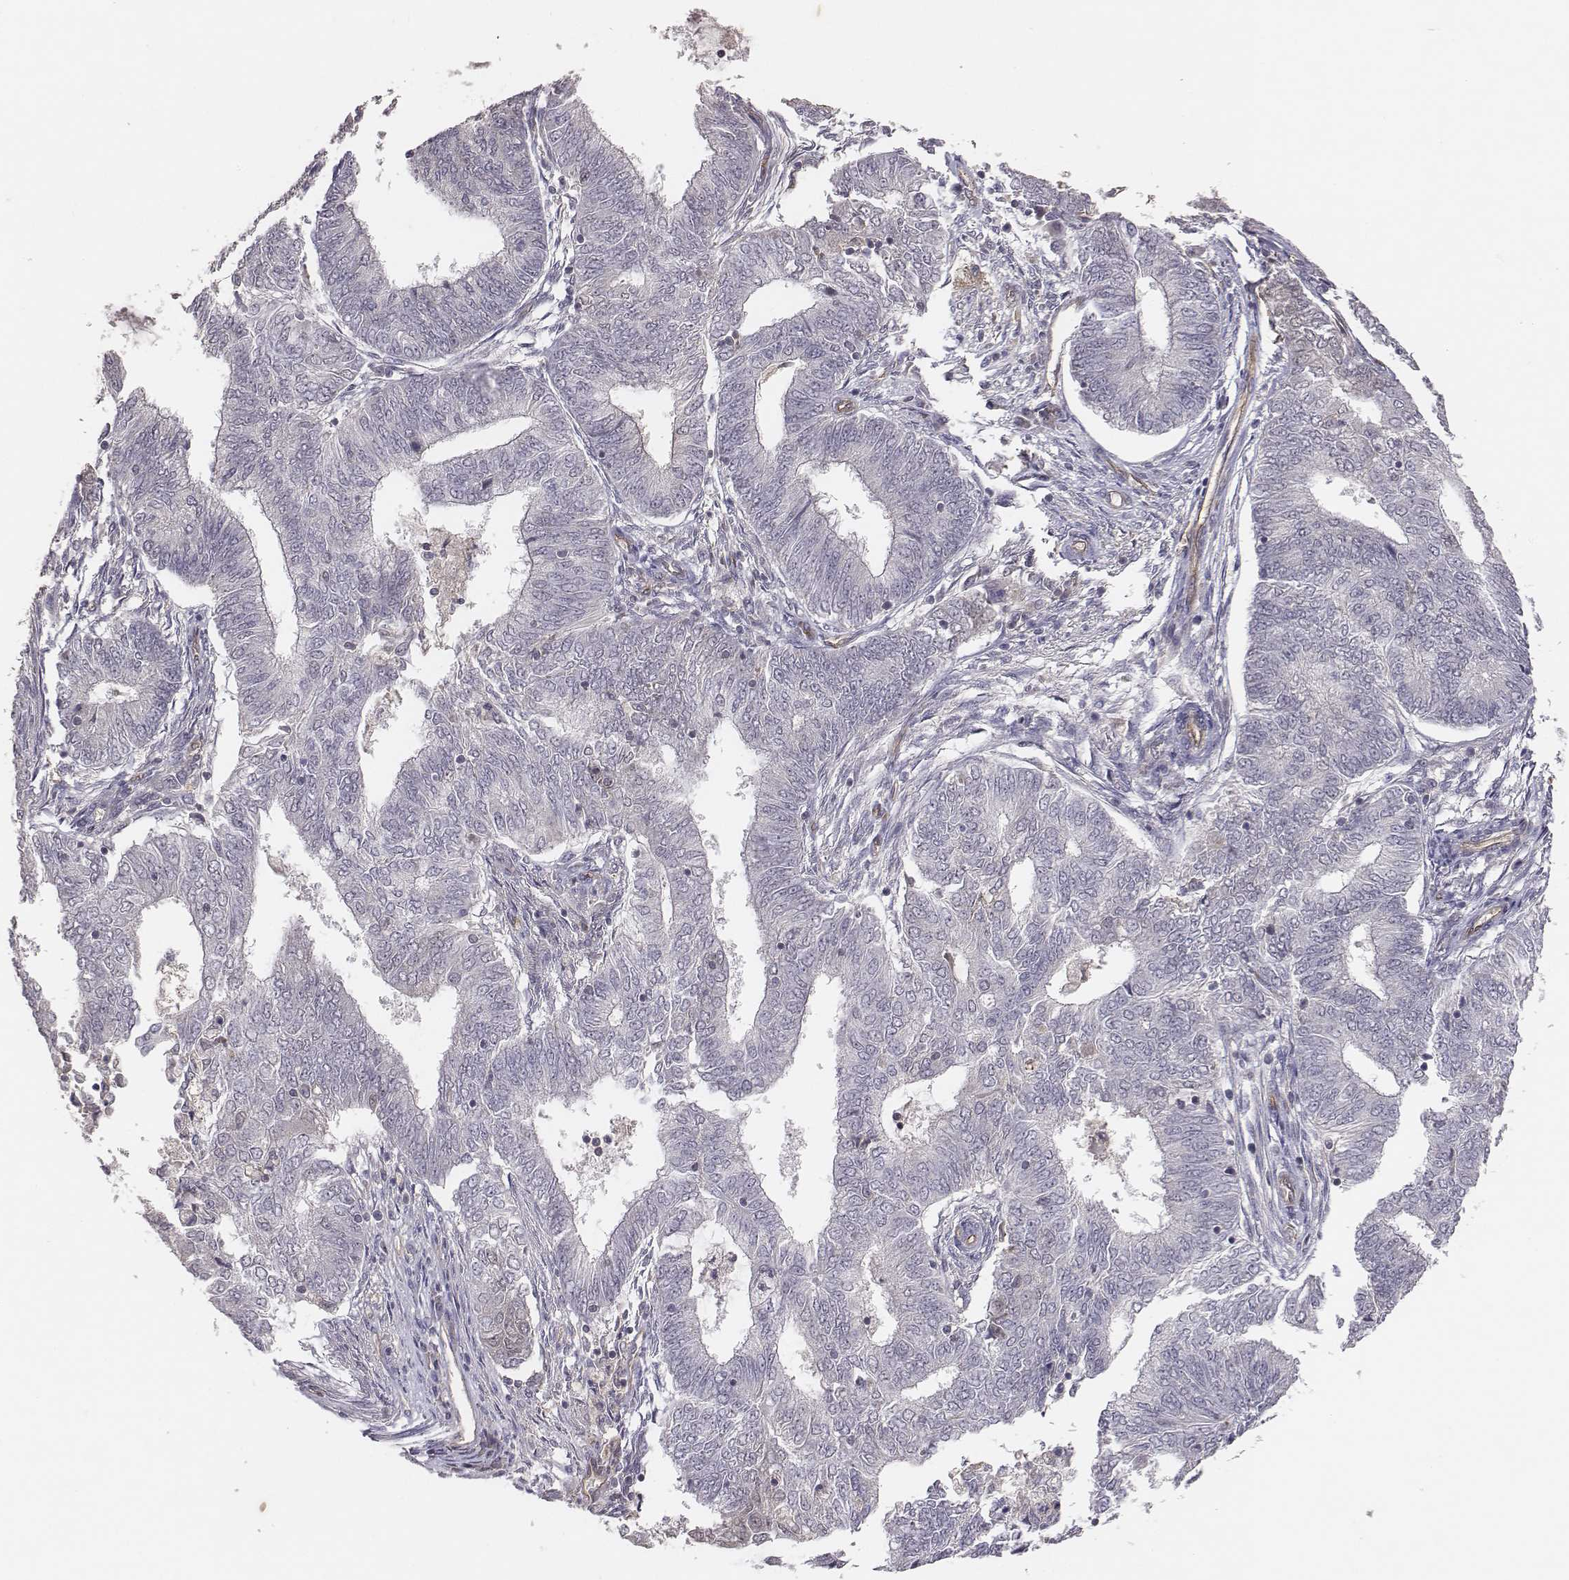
{"staining": {"intensity": "negative", "quantity": "none", "location": "none"}, "tissue": "endometrial cancer", "cell_type": "Tumor cells", "image_type": "cancer", "snomed": [{"axis": "morphology", "description": "Adenocarcinoma, NOS"}, {"axis": "topography", "description": "Endometrium"}], "caption": "Endometrial cancer (adenocarcinoma) stained for a protein using immunohistochemistry (IHC) exhibits no positivity tumor cells.", "gene": "PTPRG", "patient": {"sex": "female", "age": 62}}